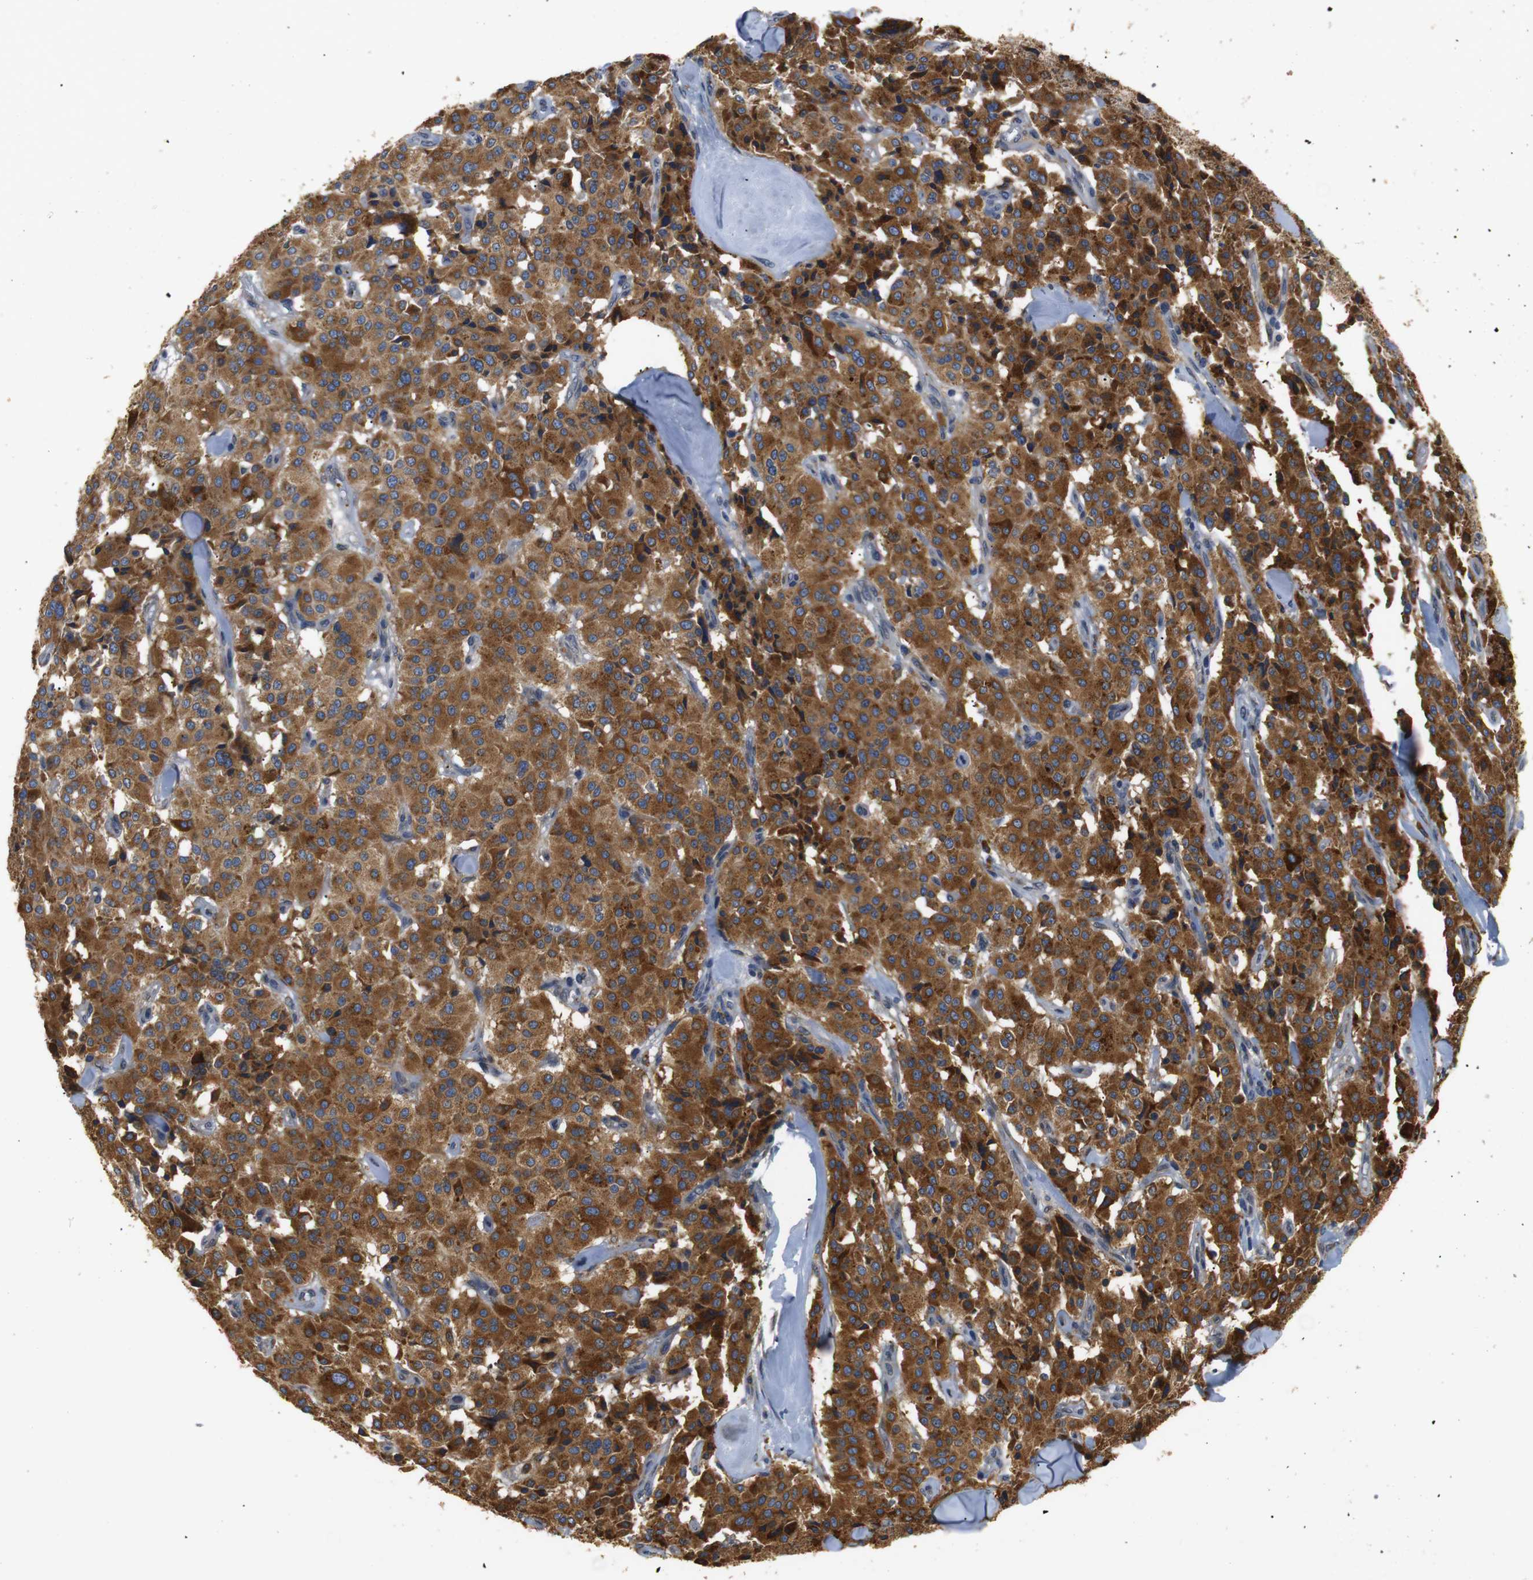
{"staining": {"intensity": "strong", "quantity": ">75%", "location": "cytoplasmic/membranous"}, "tissue": "carcinoid", "cell_type": "Tumor cells", "image_type": "cancer", "snomed": [{"axis": "morphology", "description": "Carcinoid, malignant, NOS"}, {"axis": "topography", "description": "Lung"}], "caption": "This image shows immunohistochemistry (IHC) staining of human carcinoid, with high strong cytoplasmic/membranous positivity in approximately >75% of tumor cells.", "gene": "TMED2", "patient": {"sex": "male", "age": 30}}